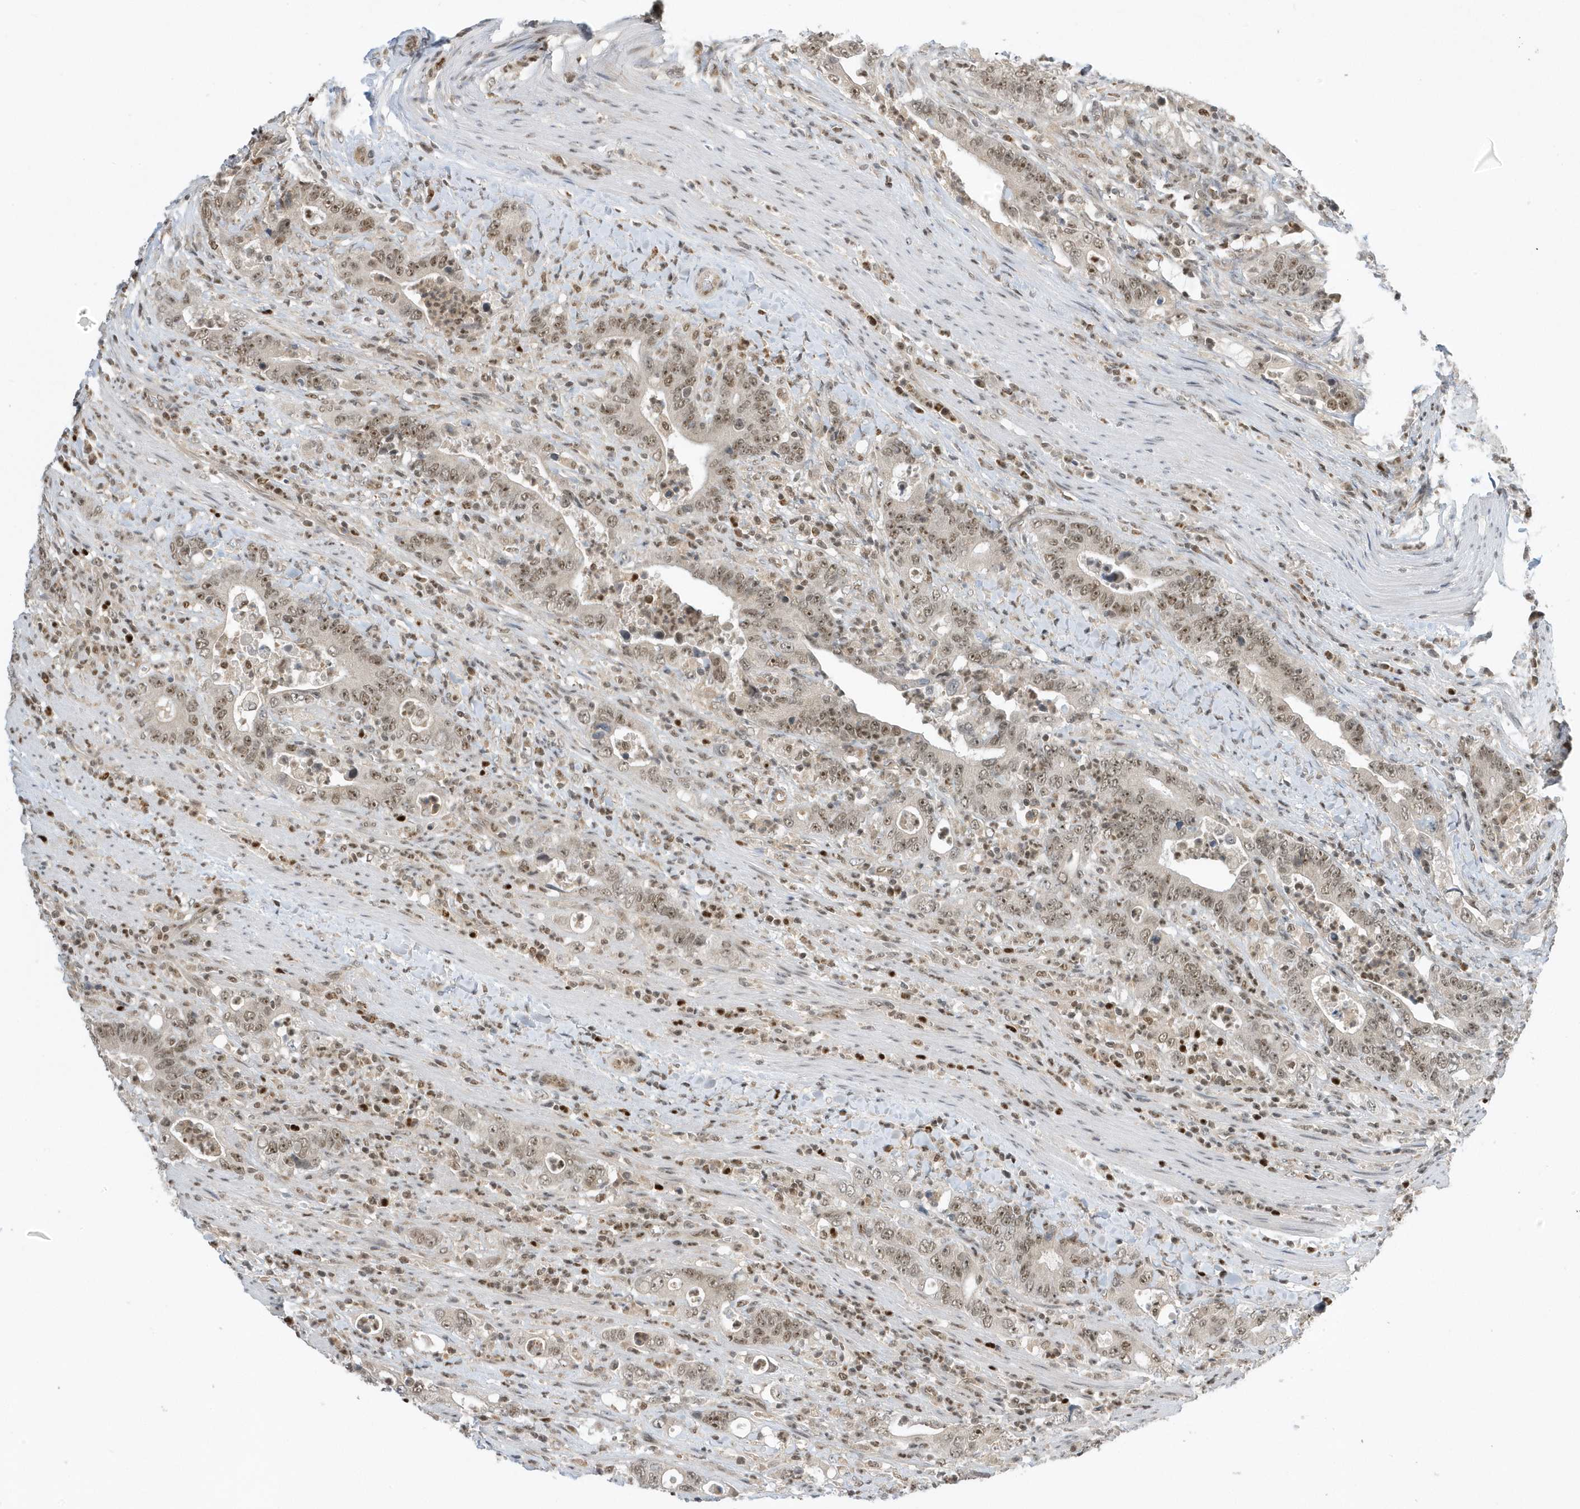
{"staining": {"intensity": "moderate", "quantity": ">75%", "location": "nuclear"}, "tissue": "colorectal cancer", "cell_type": "Tumor cells", "image_type": "cancer", "snomed": [{"axis": "morphology", "description": "Adenocarcinoma, NOS"}, {"axis": "topography", "description": "Colon"}], "caption": "Immunohistochemistry (IHC) of colorectal adenocarcinoma reveals medium levels of moderate nuclear staining in about >75% of tumor cells.", "gene": "ZNF740", "patient": {"sex": "female", "age": 75}}